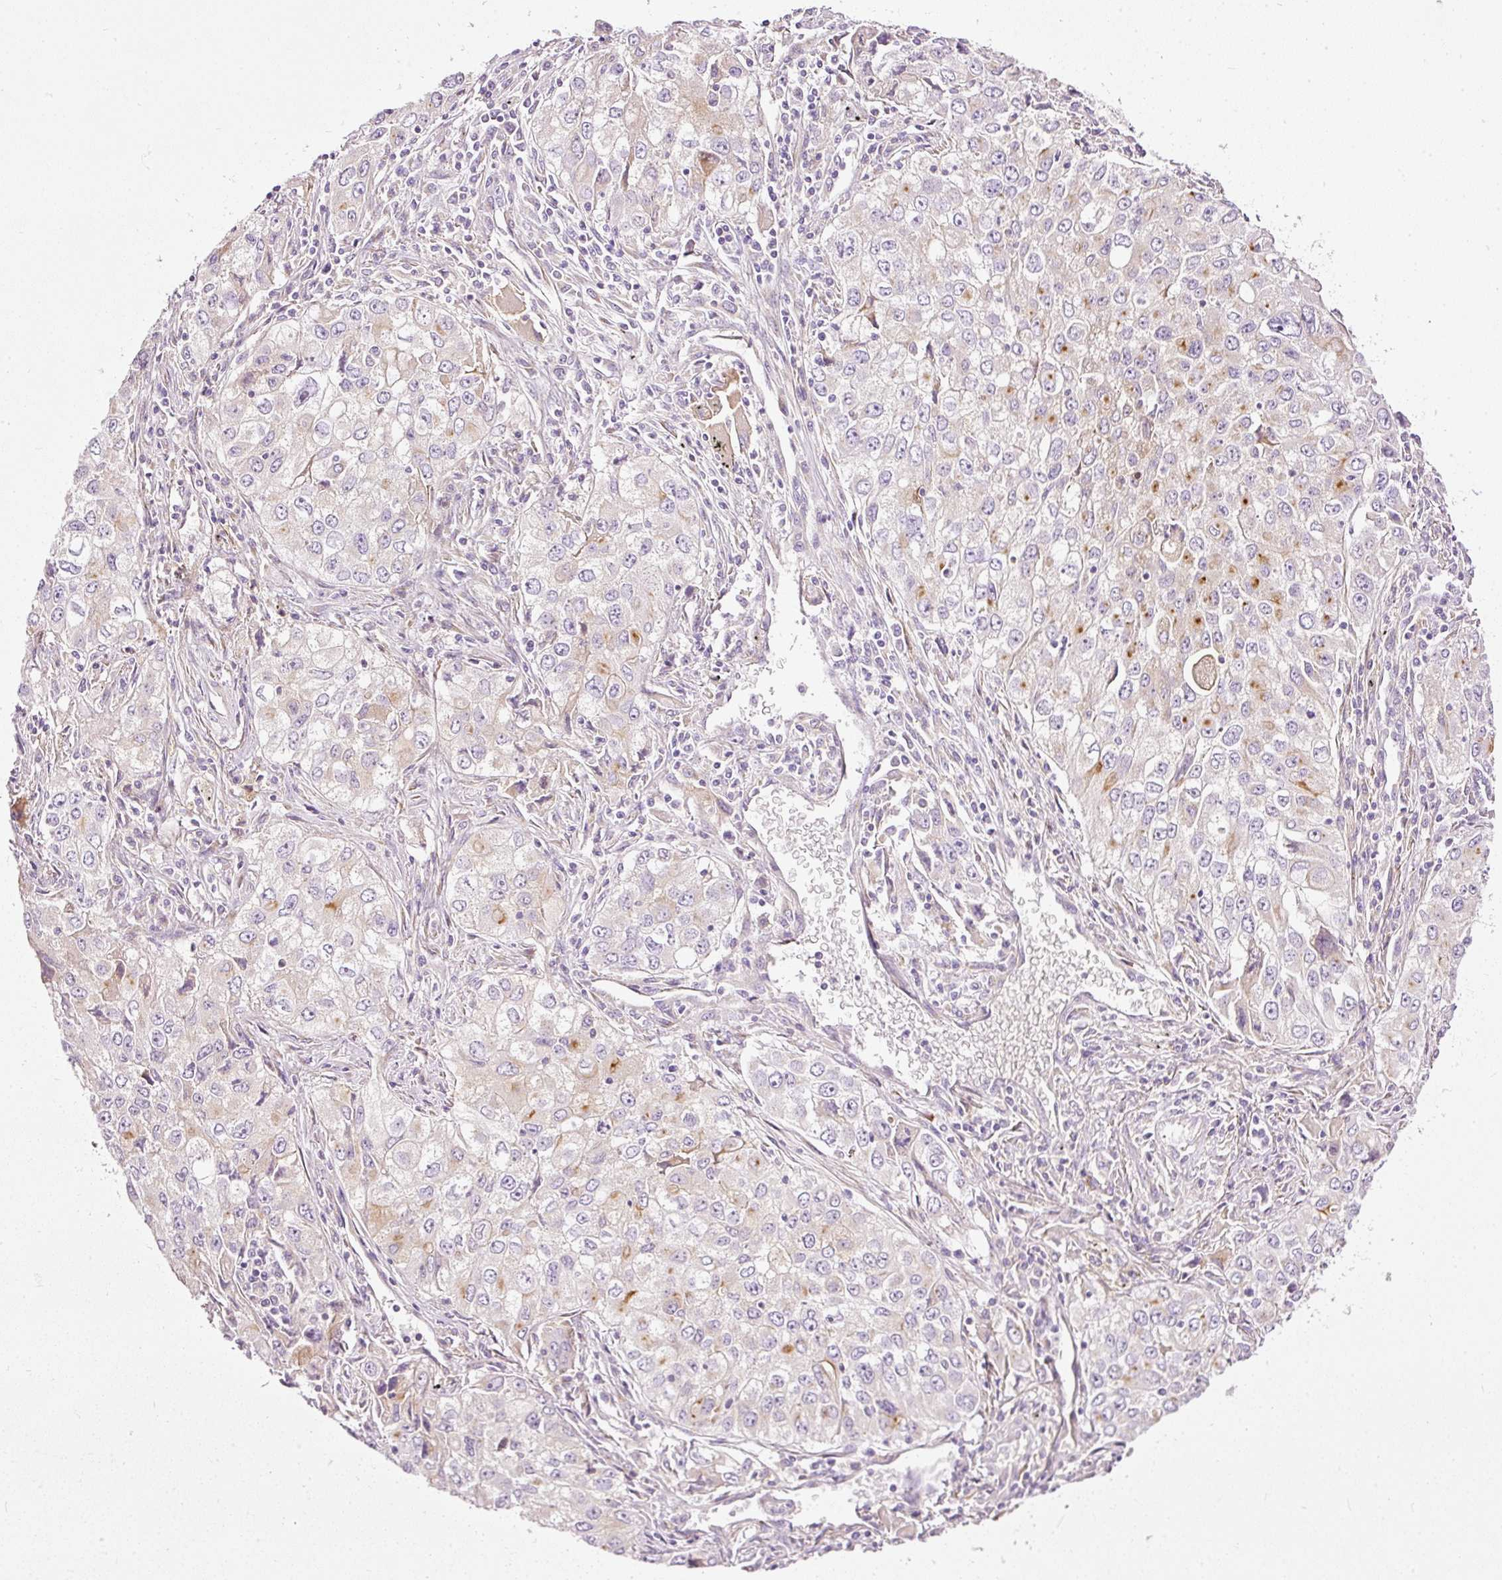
{"staining": {"intensity": "moderate", "quantity": "<25%", "location": "cytoplasmic/membranous"}, "tissue": "lung cancer", "cell_type": "Tumor cells", "image_type": "cancer", "snomed": [{"axis": "morphology", "description": "Adenocarcinoma, NOS"}, {"axis": "morphology", "description": "Adenocarcinoma, metastatic, NOS"}, {"axis": "topography", "description": "Lymph node"}, {"axis": "topography", "description": "Lung"}], "caption": "Tumor cells display low levels of moderate cytoplasmic/membranous staining in about <25% of cells in lung adenocarcinoma.", "gene": "PAQR9", "patient": {"sex": "female", "age": 42}}